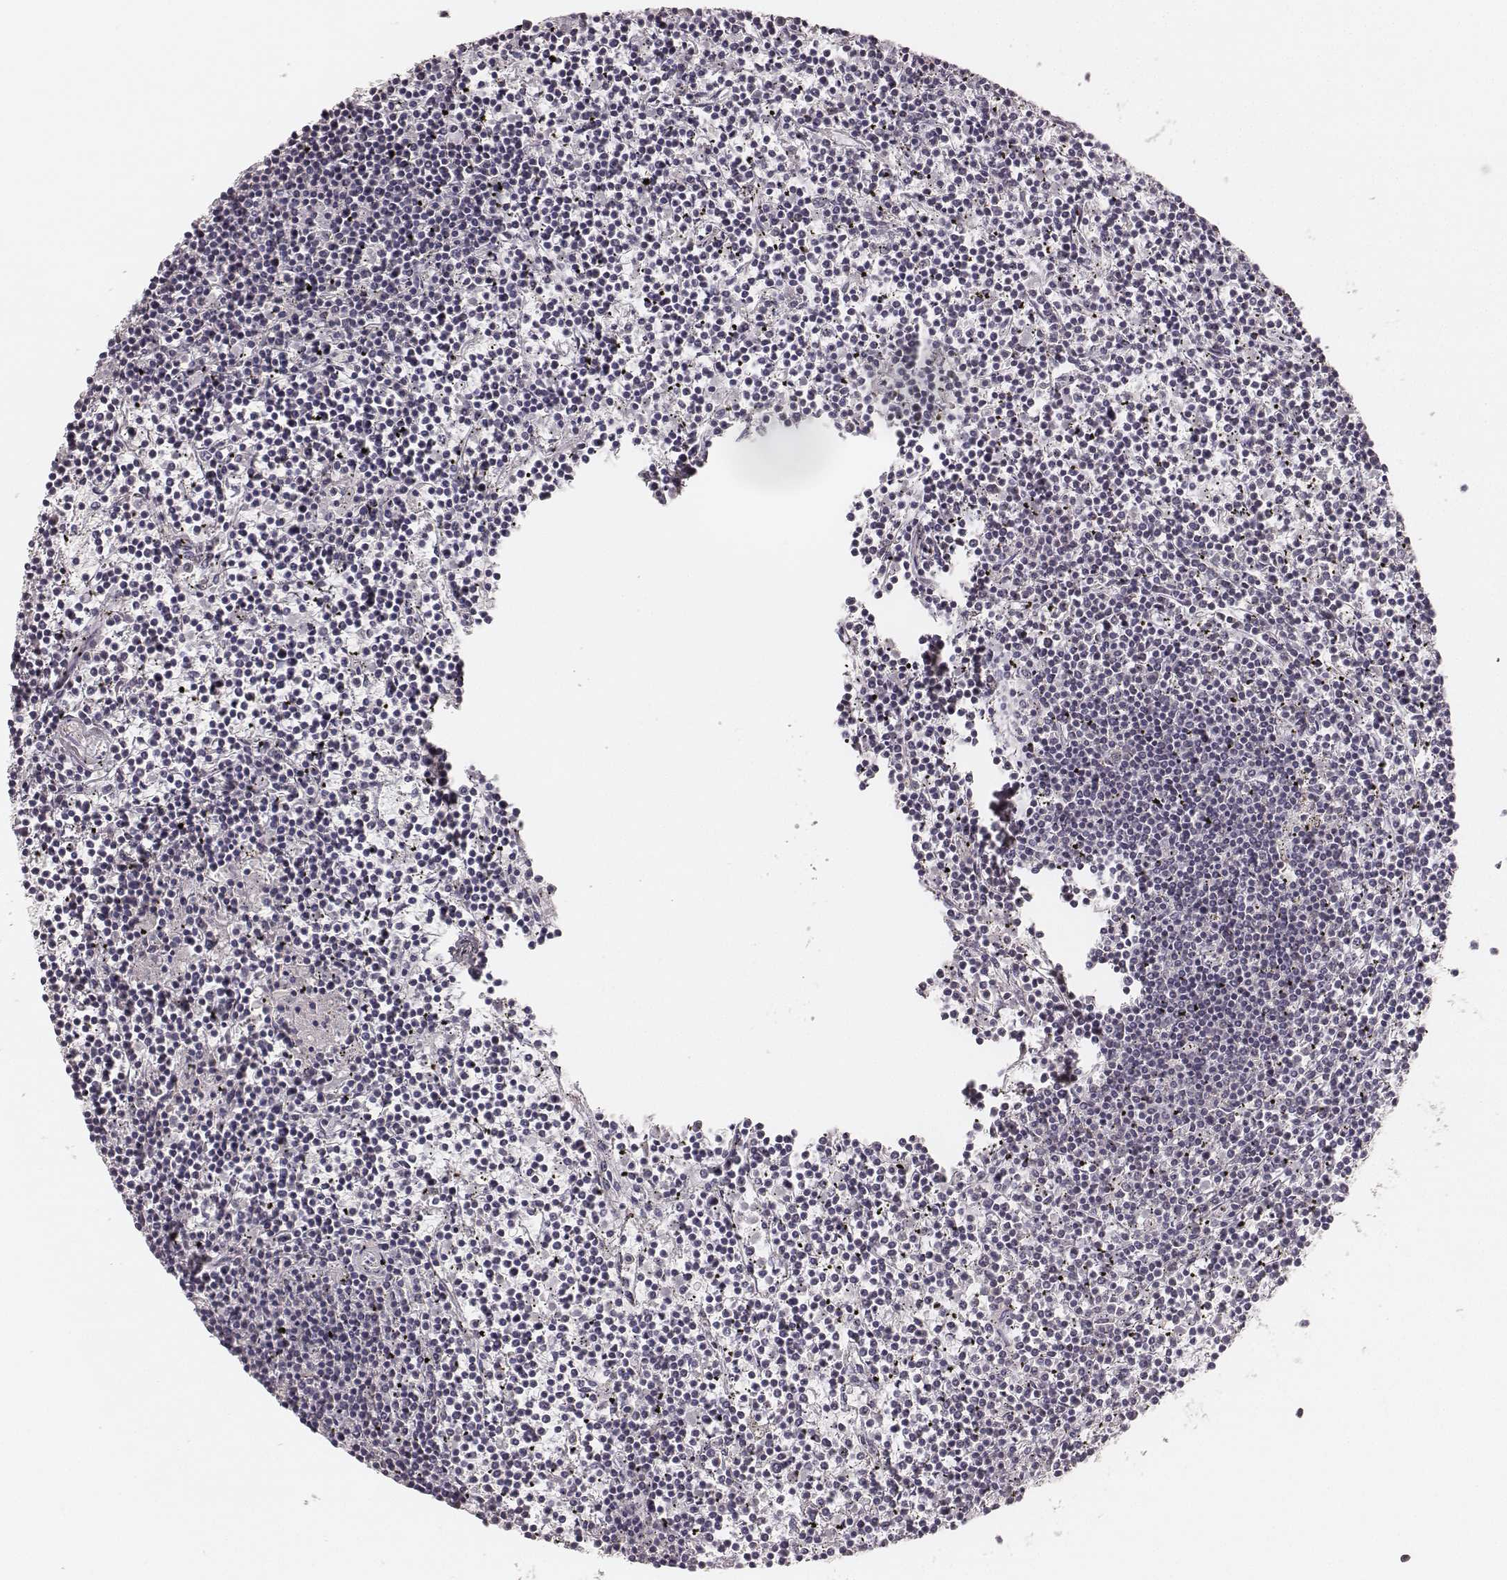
{"staining": {"intensity": "negative", "quantity": "none", "location": "none"}, "tissue": "lymphoma", "cell_type": "Tumor cells", "image_type": "cancer", "snomed": [{"axis": "morphology", "description": "Malignant lymphoma, non-Hodgkin's type, Low grade"}, {"axis": "topography", "description": "Spleen"}], "caption": "Immunohistochemical staining of human lymphoma reveals no significant staining in tumor cells.", "gene": "LY6K", "patient": {"sex": "female", "age": 19}}